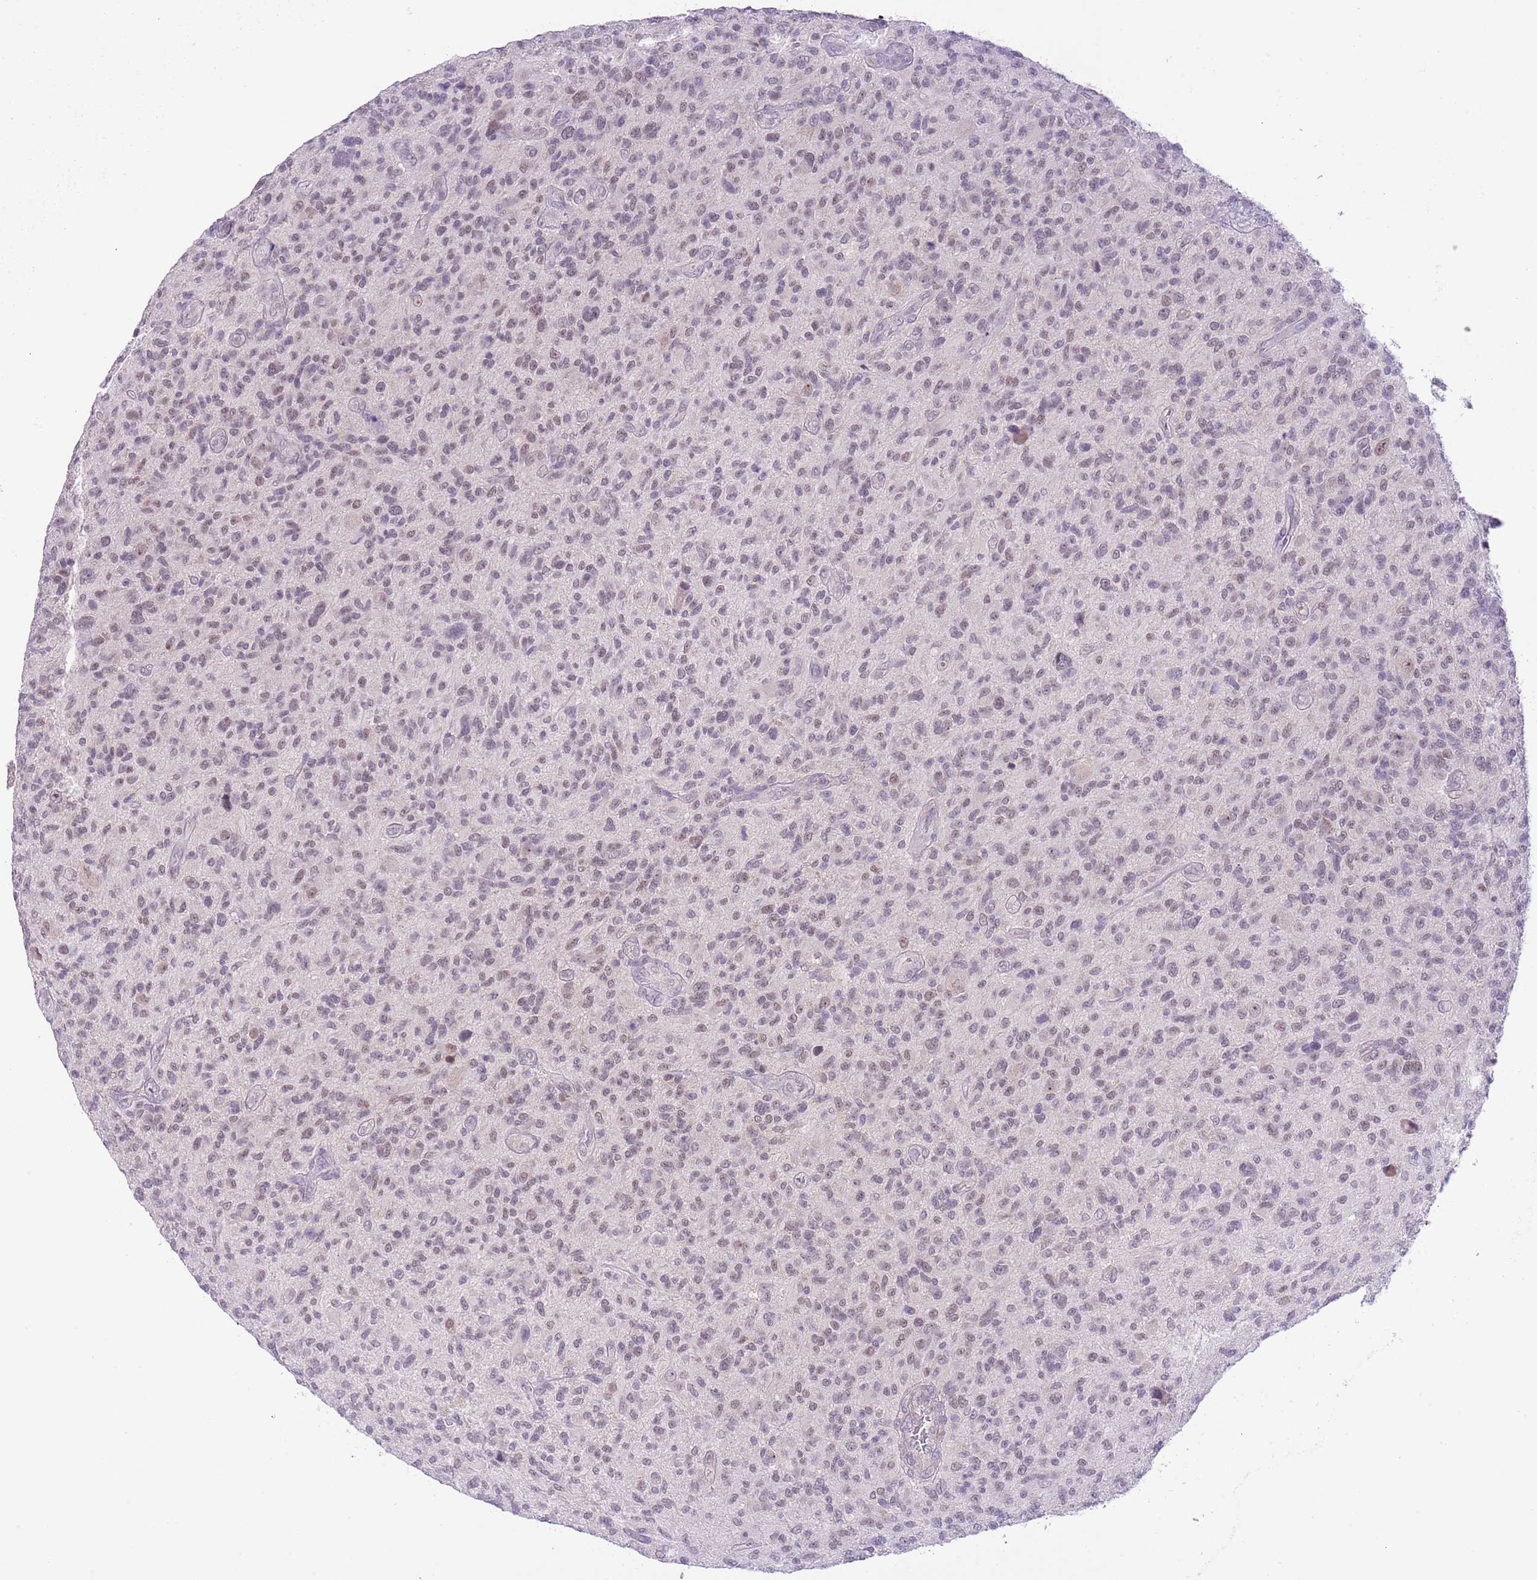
{"staining": {"intensity": "weak", "quantity": "25%-75%", "location": "nuclear"}, "tissue": "glioma", "cell_type": "Tumor cells", "image_type": "cancer", "snomed": [{"axis": "morphology", "description": "Glioma, malignant, High grade"}, {"axis": "topography", "description": "Brain"}], "caption": "A photomicrograph of human malignant glioma (high-grade) stained for a protein displays weak nuclear brown staining in tumor cells. (DAB (3,3'-diaminobenzidine) IHC, brown staining for protein, blue staining for nuclei).", "gene": "GALK2", "patient": {"sex": "male", "age": 47}}